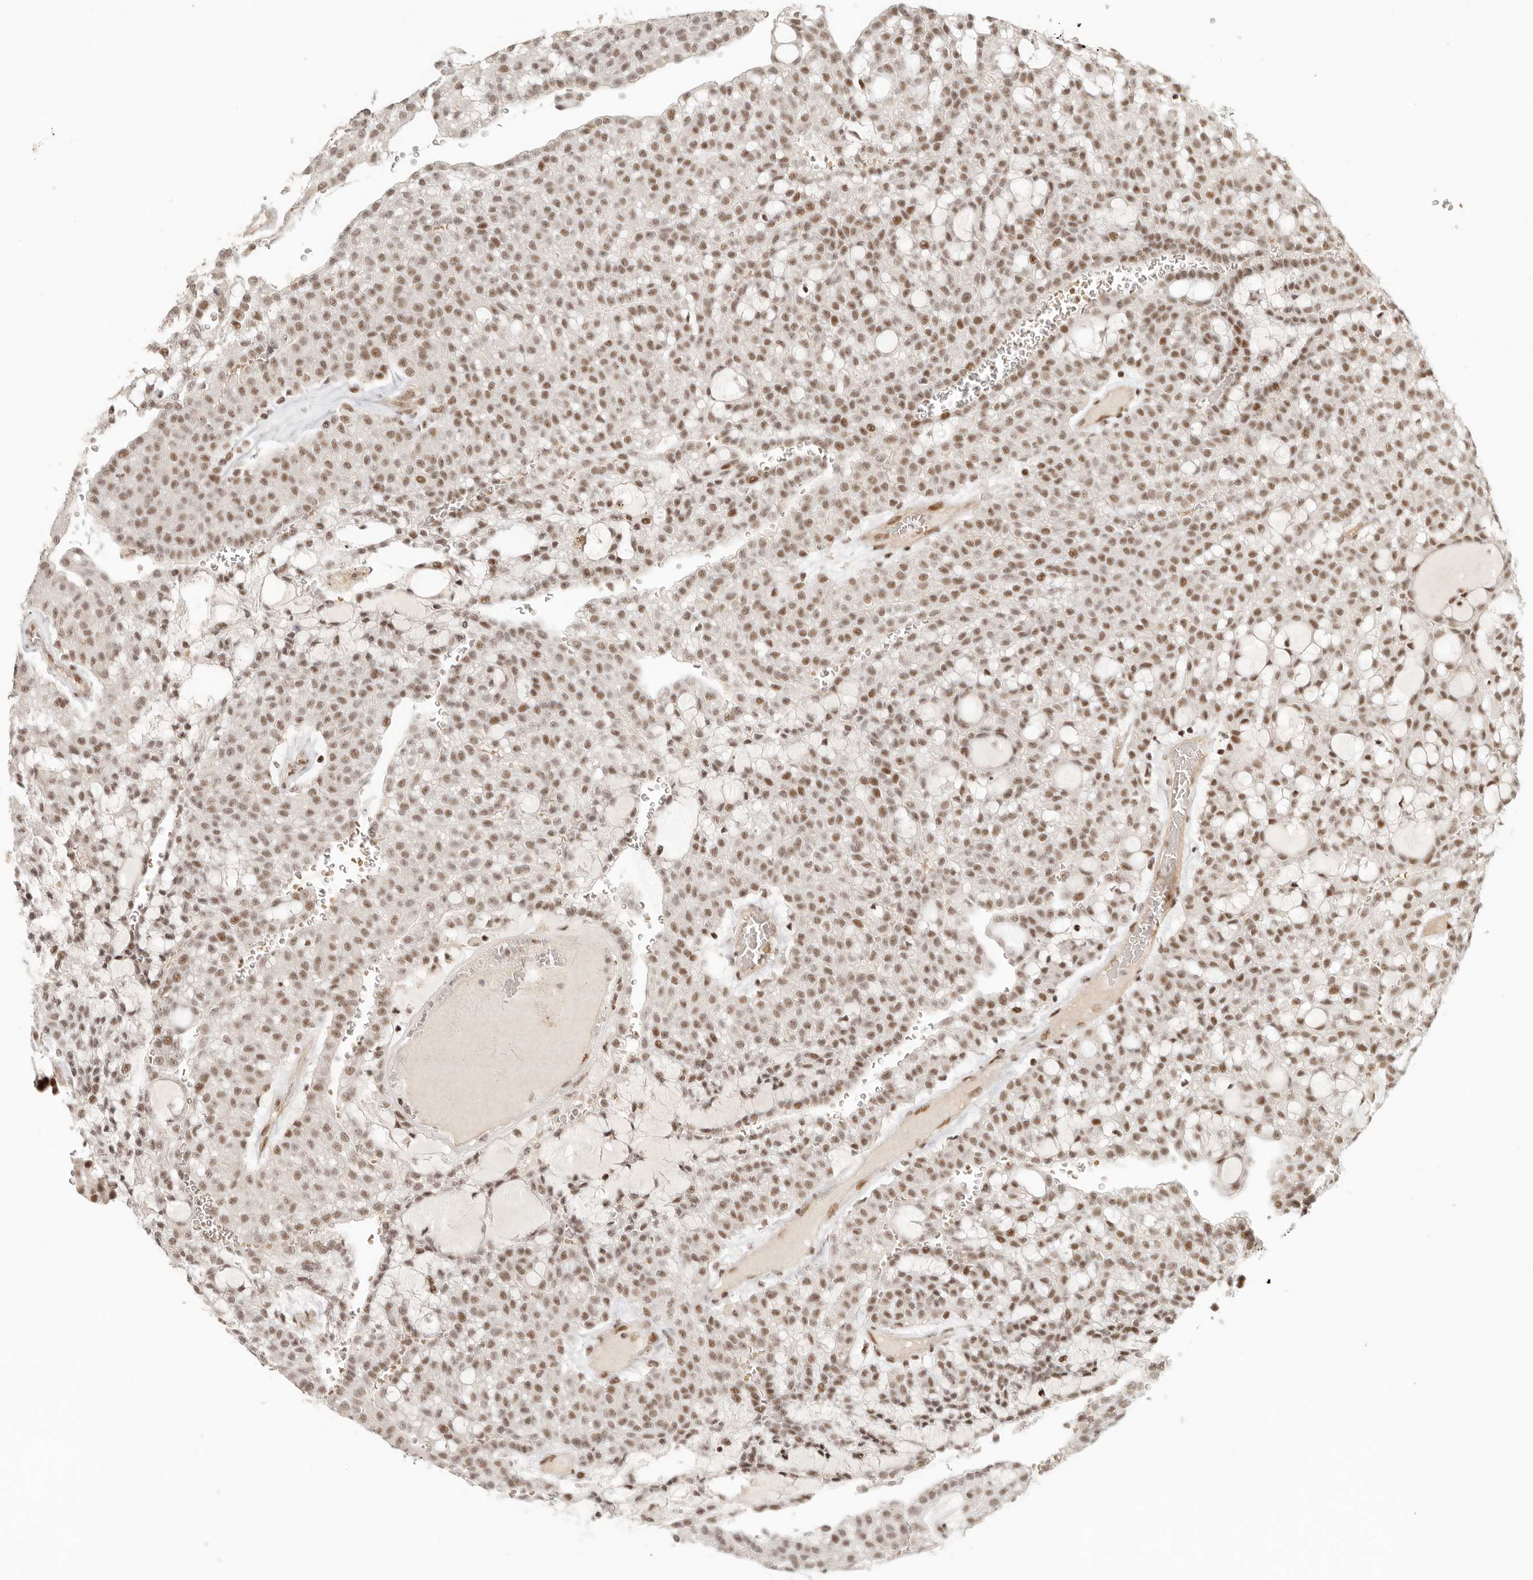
{"staining": {"intensity": "moderate", "quantity": ">75%", "location": "nuclear"}, "tissue": "renal cancer", "cell_type": "Tumor cells", "image_type": "cancer", "snomed": [{"axis": "morphology", "description": "Adenocarcinoma, NOS"}, {"axis": "topography", "description": "Kidney"}], "caption": "IHC (DAB (3,3'-diaminobenzidine)) staining of human renal cancer displays moderate nuclear protein expression in approximately >75% of tumor cells. Nuclei are stained in blue.", "gene": "GABPA", "patient": {"sex": "male", "age": 63}}